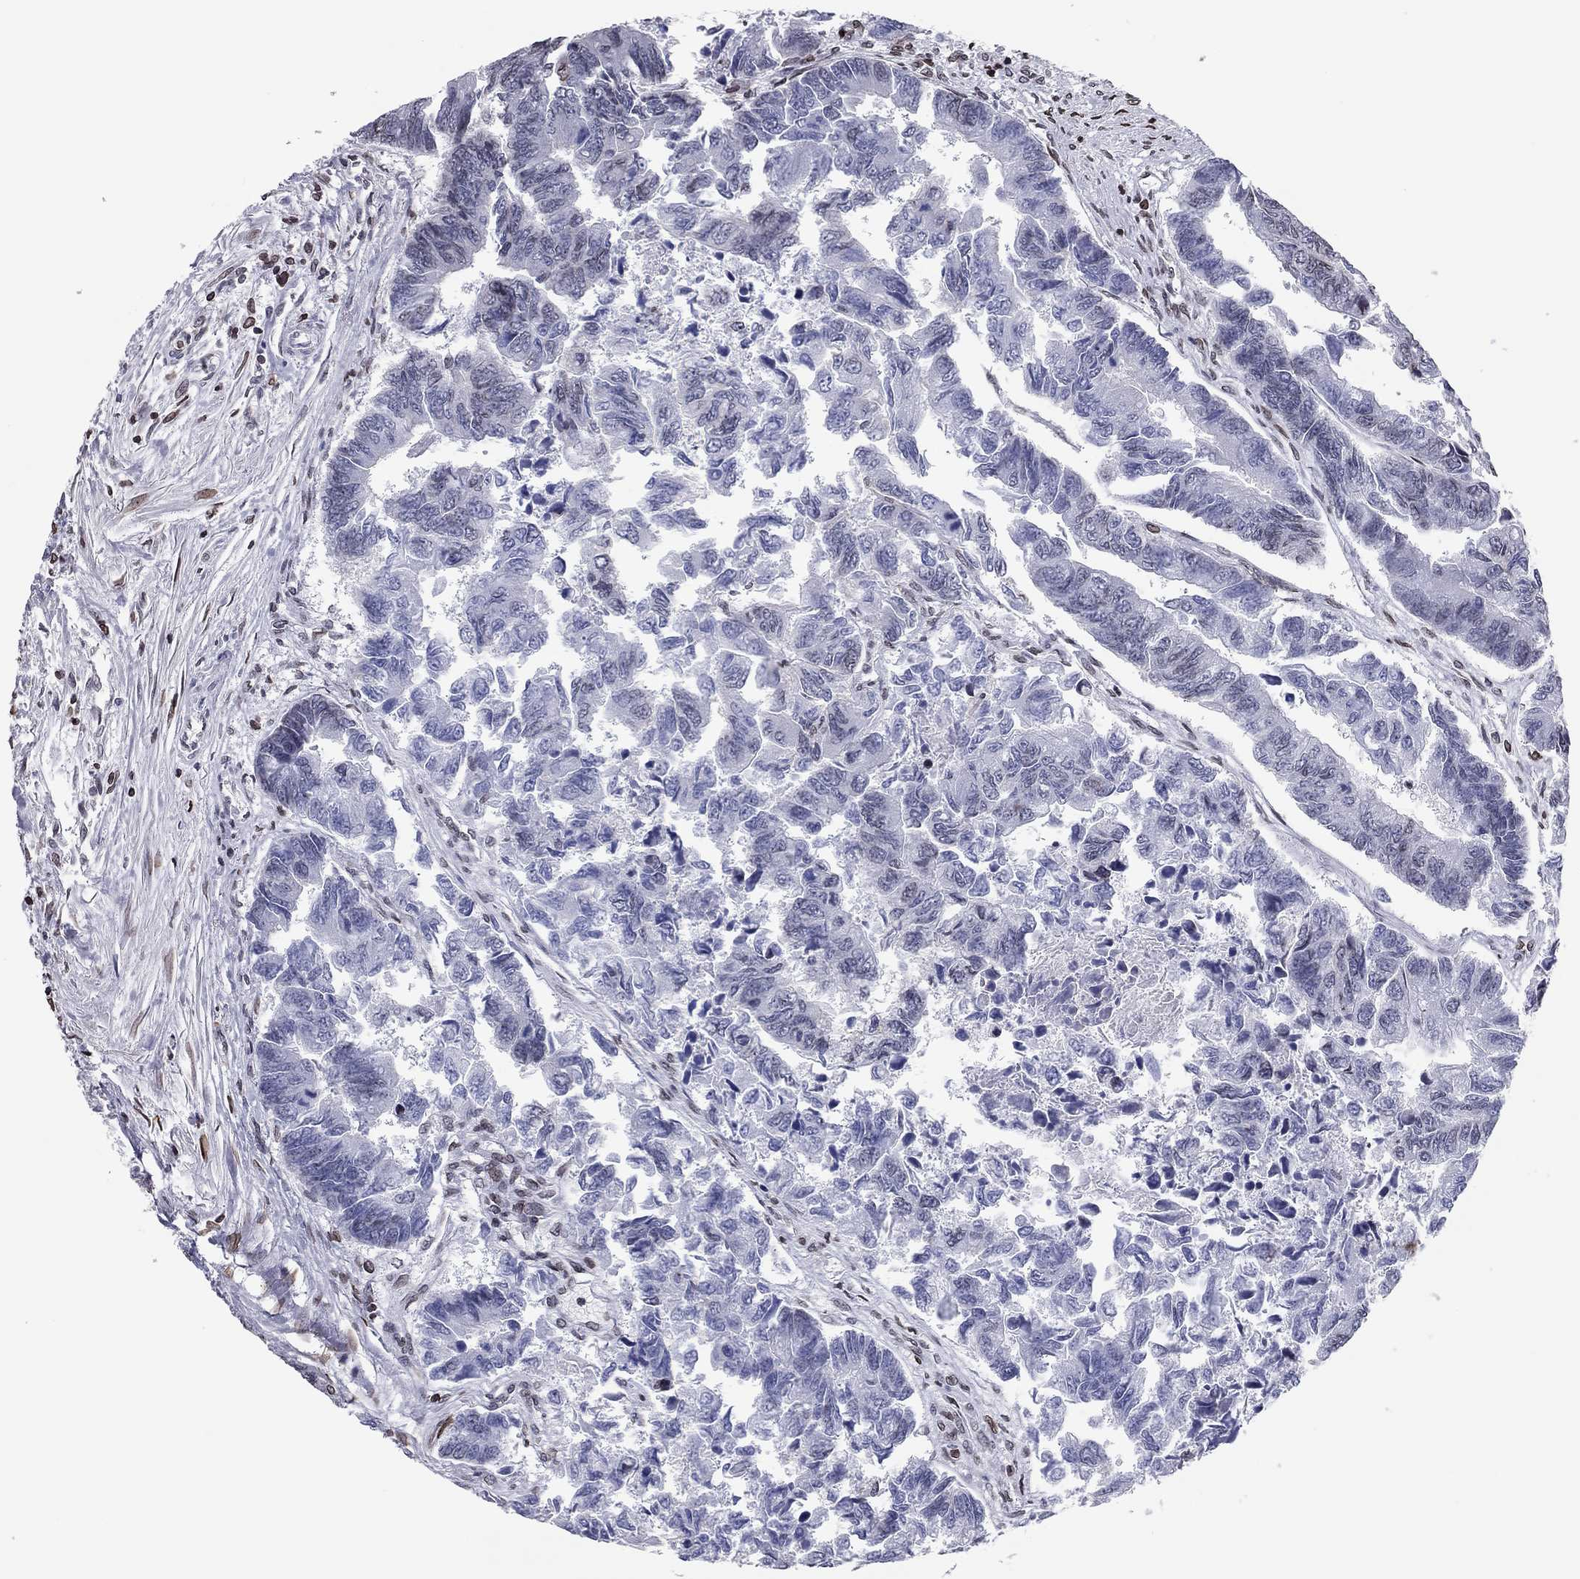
{"staining": {"intensity": "negative", "quantity": "none", "location": "none"}, "tissue": "colorectal cancer", "cell_type": "Tumor cells", "image_type": "cancer", "snomed": [{"axis": "morphology", "description": "Adenocarcinoma, NOS"}, {"axis": "topography", "description": "Colon"}], "caption": "Adenocarcinoma (colorectal) was stained to show a protein in brown. There is no significant positivity in tumor cells.", "gene": "ESPL1", "patient": {"sex": "female", "age": 65}}